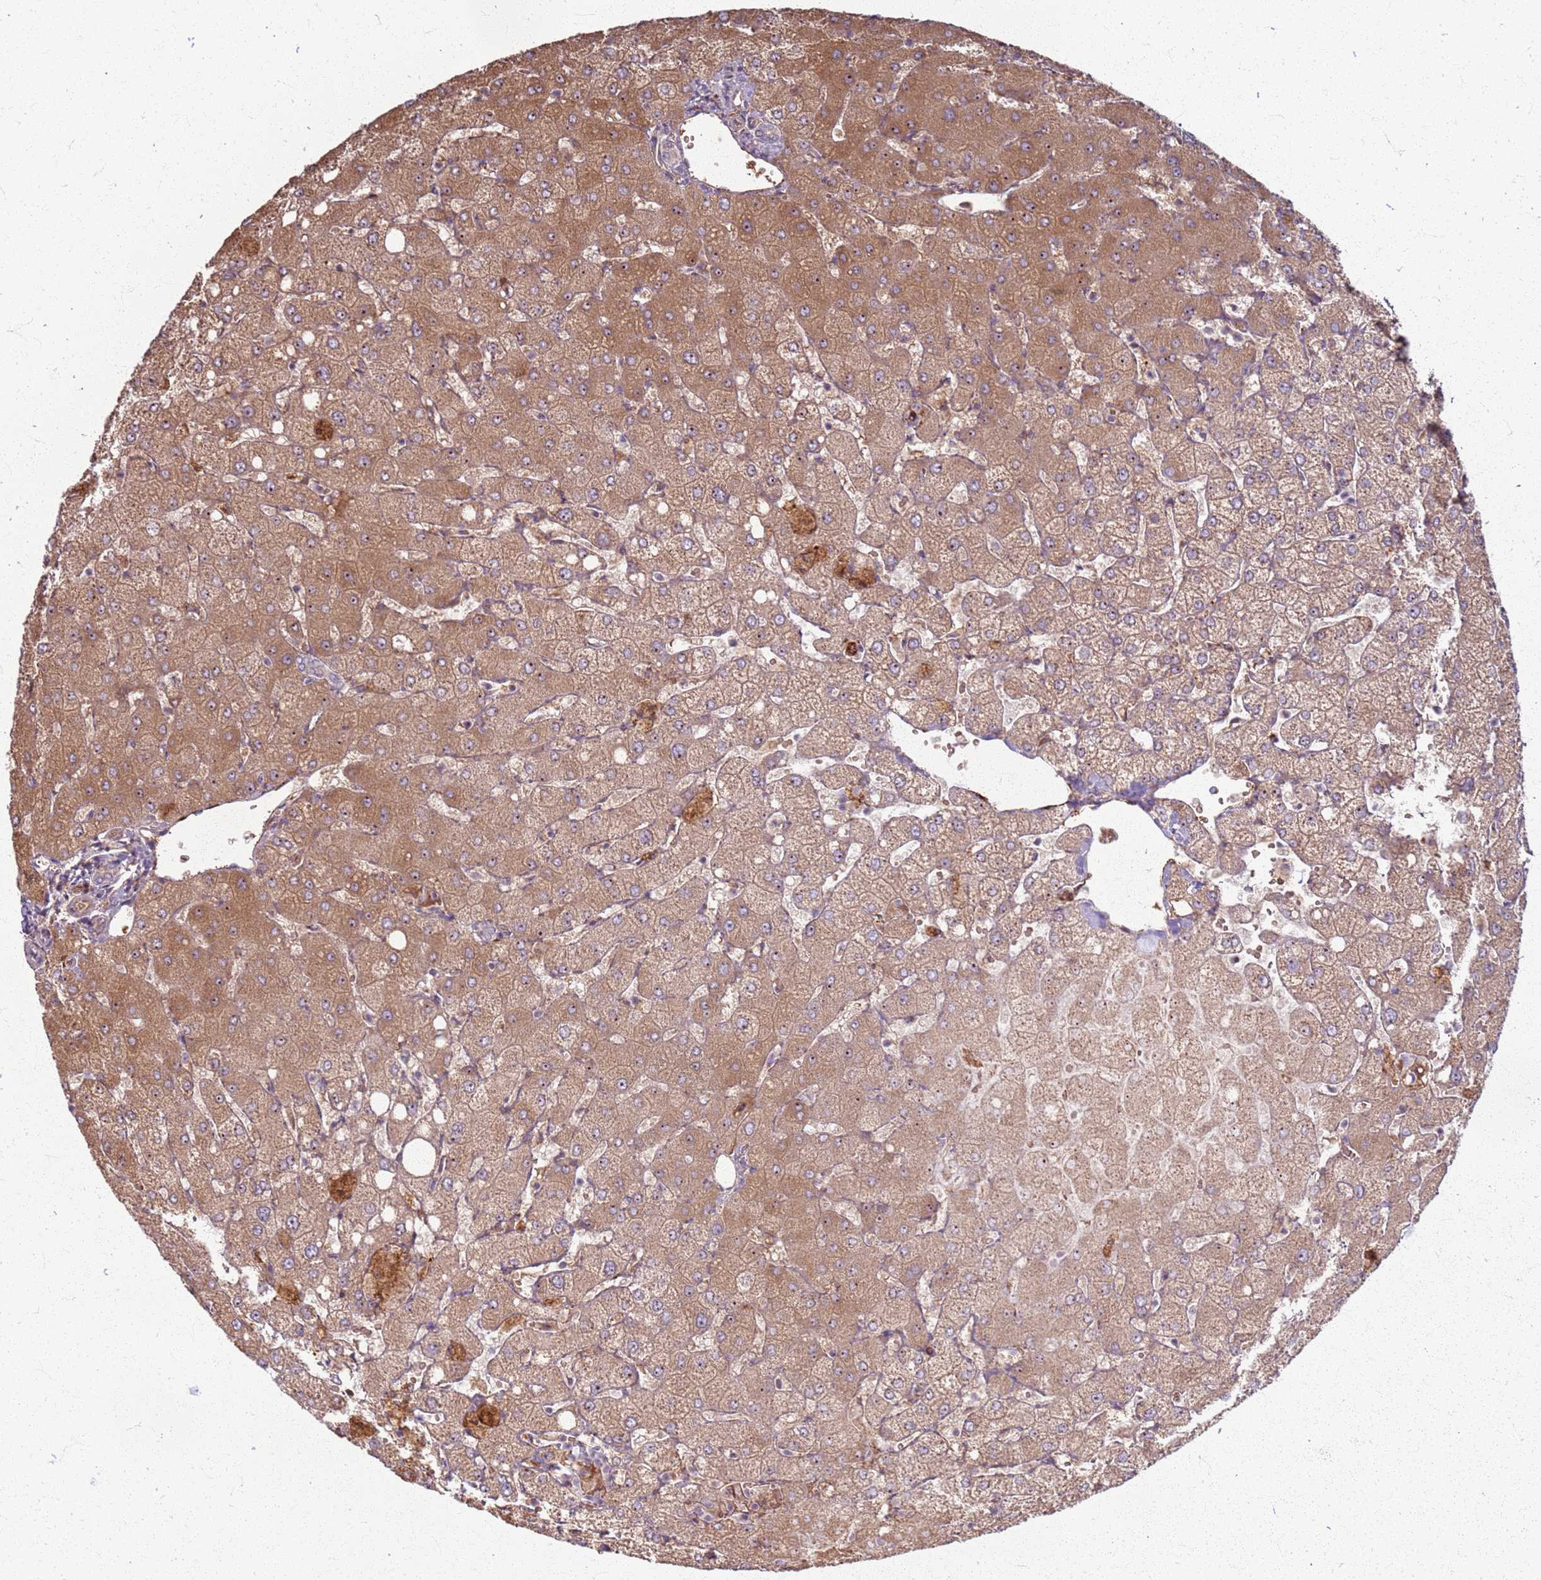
{"staining": {"intensity": "weak", "quantity": "<25%", "location": "cytoplasmic/membranous"}, "tissue": "liver", "cell_type": "Cholangiocytes", "image_type": "normal", "snomed": [{"axis": "morphology", "description": "Normal tissue, NOS"}, {"axis": "topography", "description": "Liver"}], "caption": "There is no significant expression in cholangiocytes of liver. (Immunohistochemistry (ihc), brightfield microscopy, high magnification).", "gene": "KRI1", "patient": {"sex": "female", "age": 54}}